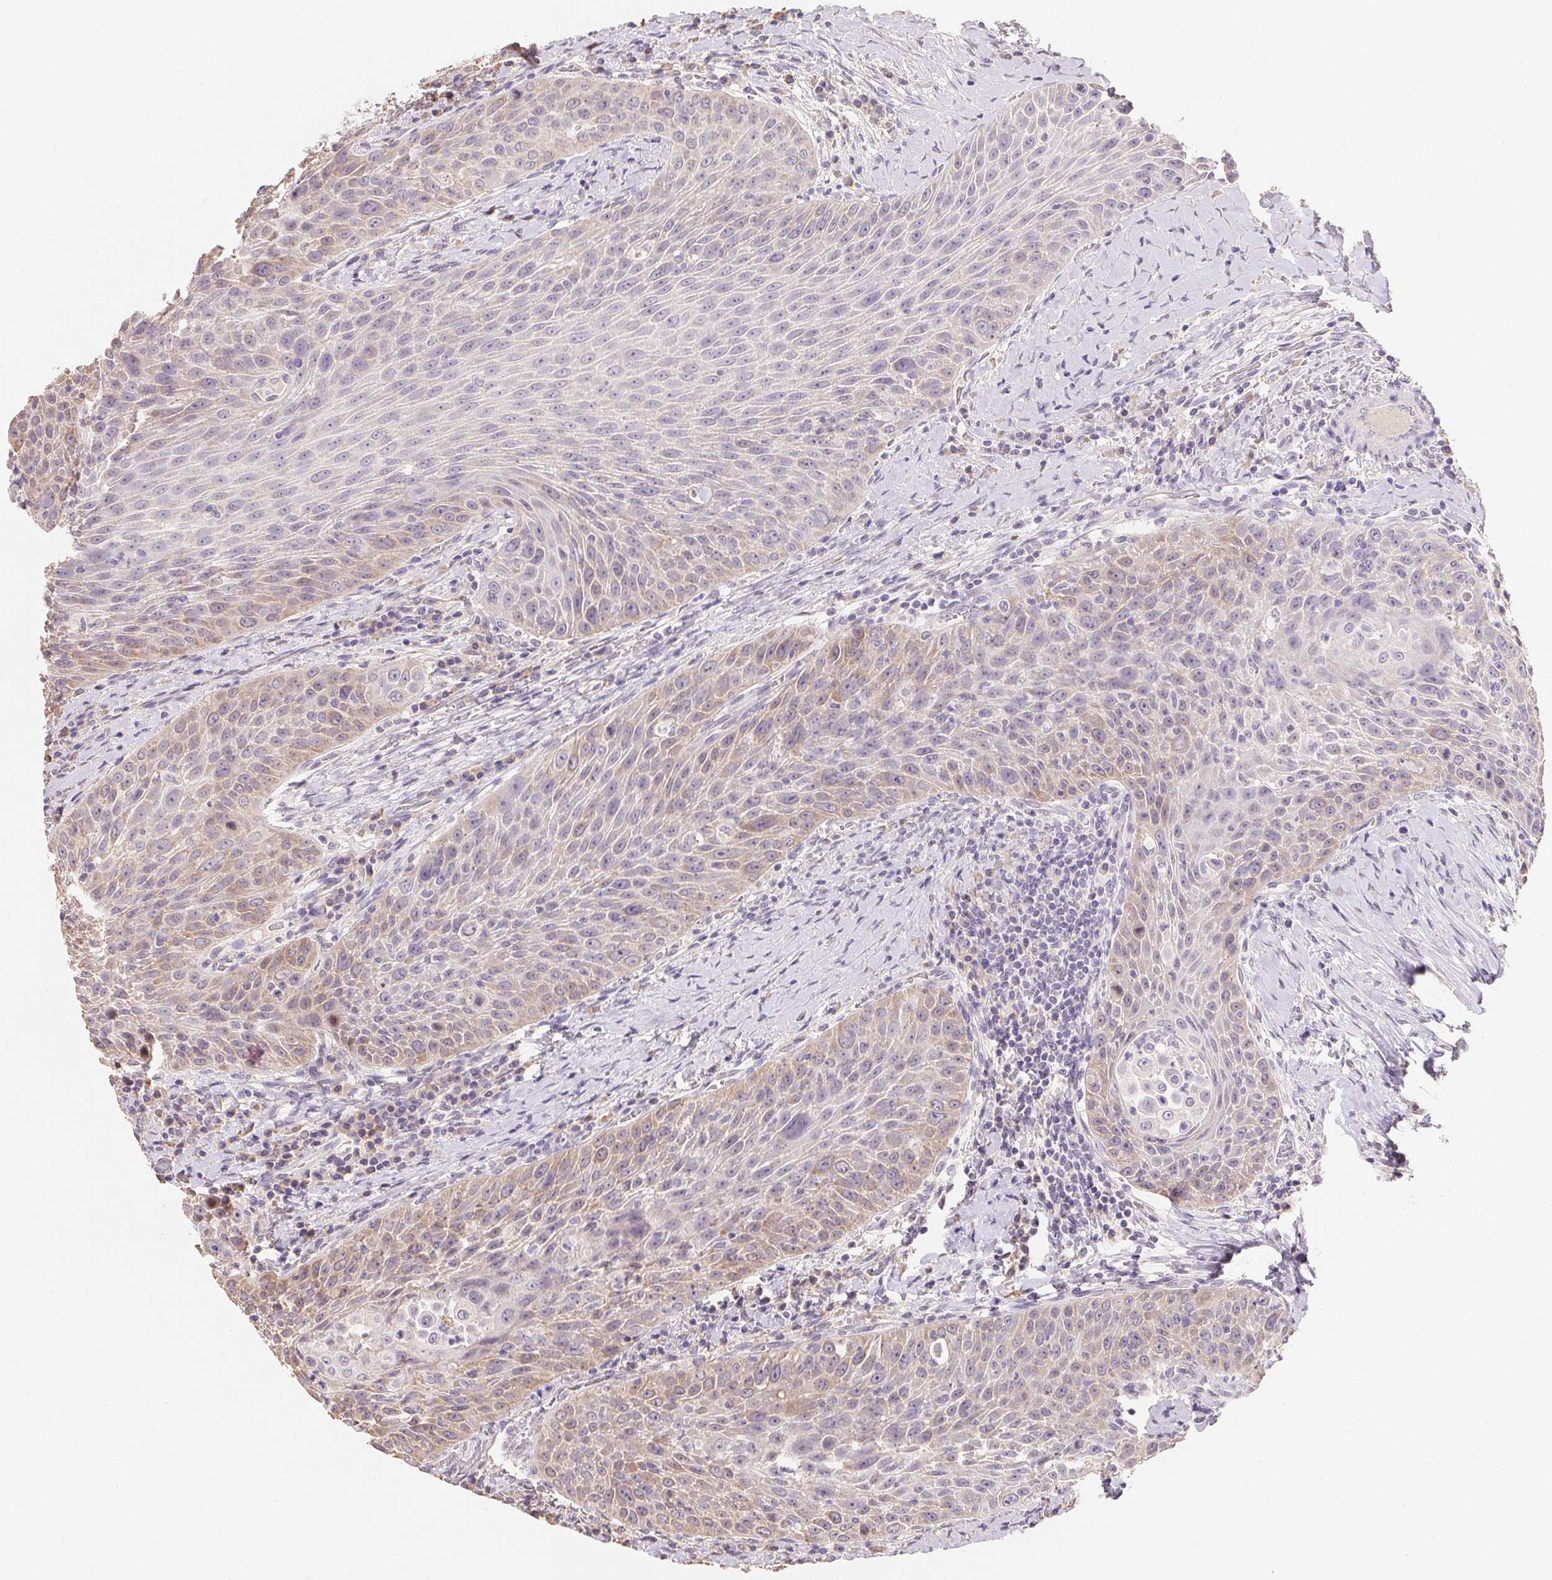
{"staining": {"intensity": "weak", "quantity": "25%-75%", "location": "cytoplasmic/membranous"}, "tissue": "head and neck cancer", "cell_type": "Tumor cells", "image_type": "cancer", "snomed": [{"axis": "morphology", "description": "Squamous cell carcinoma, NOS"}, {"axis": "topography", "description": "Head-Neck"}], "caption": "A brown stain labels weak cytoplasmic/membranous positivity of a protein in head and neck cancer (squamous cell carcinoma) tumor cells. (brown staining indicates protein expression, while blue staining denotes nuclei).", "gene": "MAP7D2", "patient": {"sex": "male", "age": 69}}